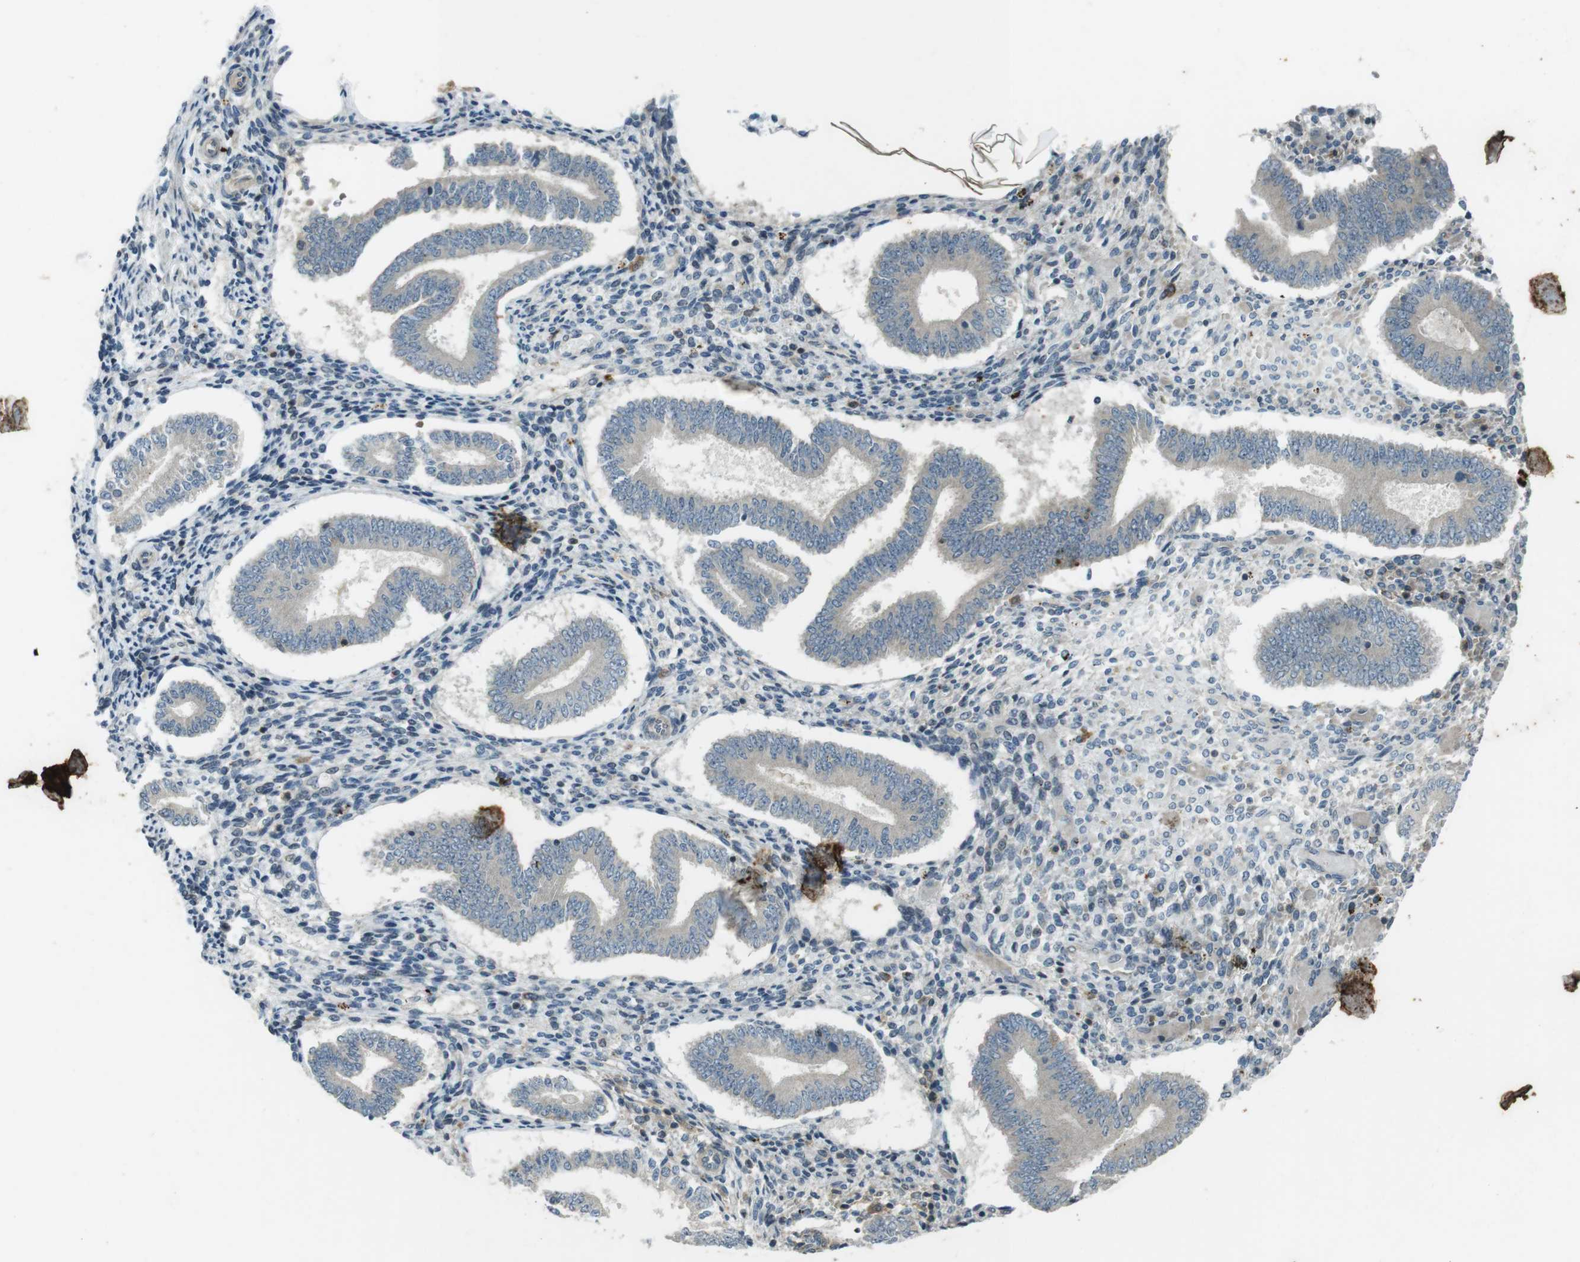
{"staining": {"intensity": "negative", "quantity": "none", "location": "none"}, "tissue": "endometrium", "cell_type": "Cells in endometrial stroma", "image_type": "normal", "snomed": [{"axis": "morphology", "description": "Normal tissue, NOS"}, {"axis": "topography", "description": "Endometrium"}], "caption": "IHC of unremarkable endometrium reveals no positivity in cells in endometrial stroma.", "gene": "ZYX", "patient": {"sex": "female", "age": 42}}